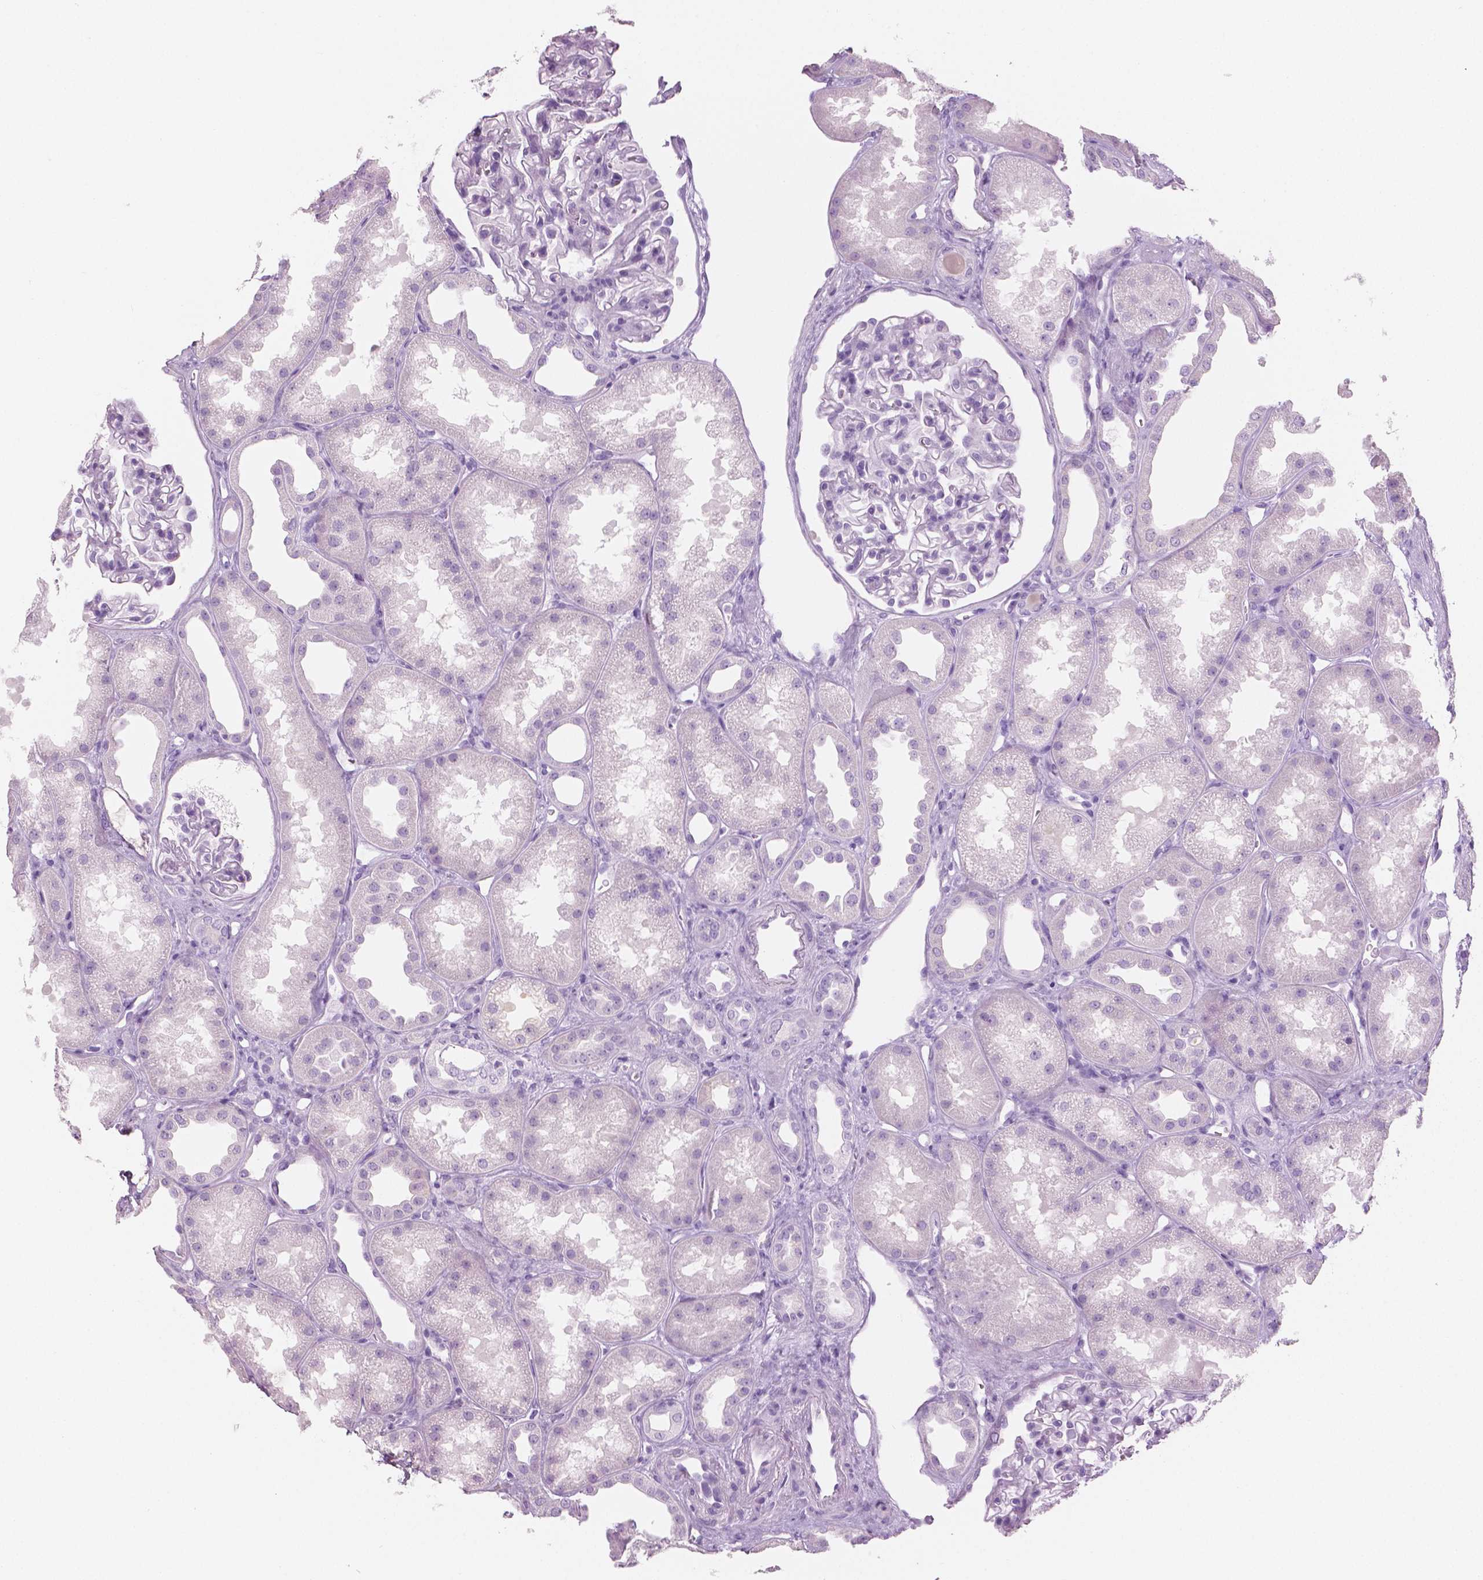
{"staining": {"intensity": "negative", "quantity": "none", "location": "none"}, "tissue": "kidney", "cell_type": "Cells in glomeruli", "image_type": "normal", "snomed": [{"axis": "morphology", "description": "Normal tissue, NOS"}, {"axis": "topography", "description": "Kidney"}], "caption": "High magnification brightfield microscopy of benign kidney stained with DAB (3,3'-diaminobenzidine) (brown) and counterstained with hematoxylin (blue): cells in glomeruli show no significant positivity.", "gene": "PLIN4", "patient": {"sex": "male", "age": 61}}